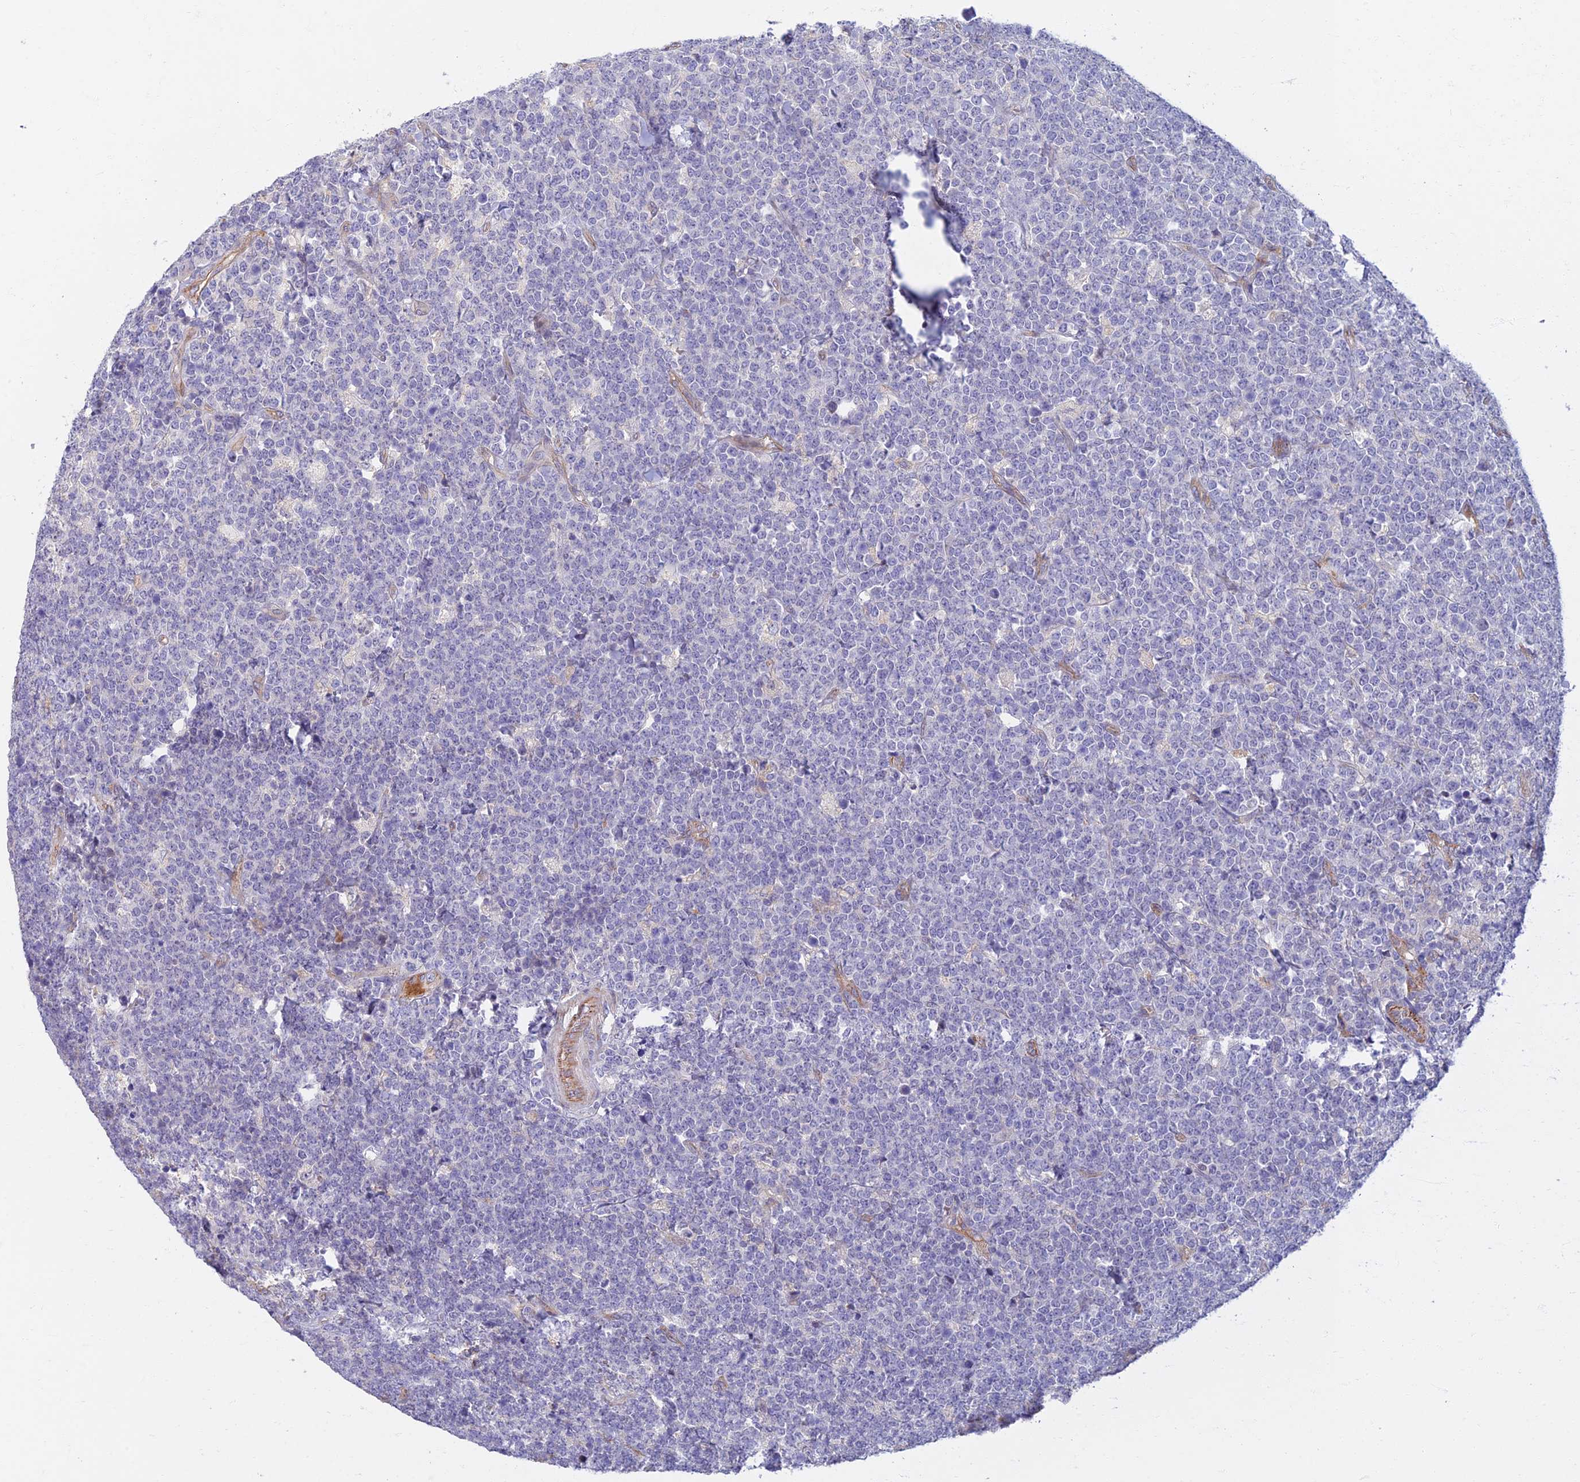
{"staining": {"intensity": "negative", "quantity": "none", "location": "none"}, "tissue": "lymphoma", "cell_type": "Tumor cells", "image_type": "cancer", "snomed": [{"axis": "morphology", "description": "Malignant lymphoma, non-Hodgkin's type, High grade"}, {"axis": "topography", "description": "Small intestine"}], "caption": "Human high-grade malignant lymphoma, non-Hodgkin's type stained for a protein using immunohistochemistry exhibits no positivity in tumor cells.", "gene": "RHBDL2", "patient": {"sex": "male", "age": 8}}